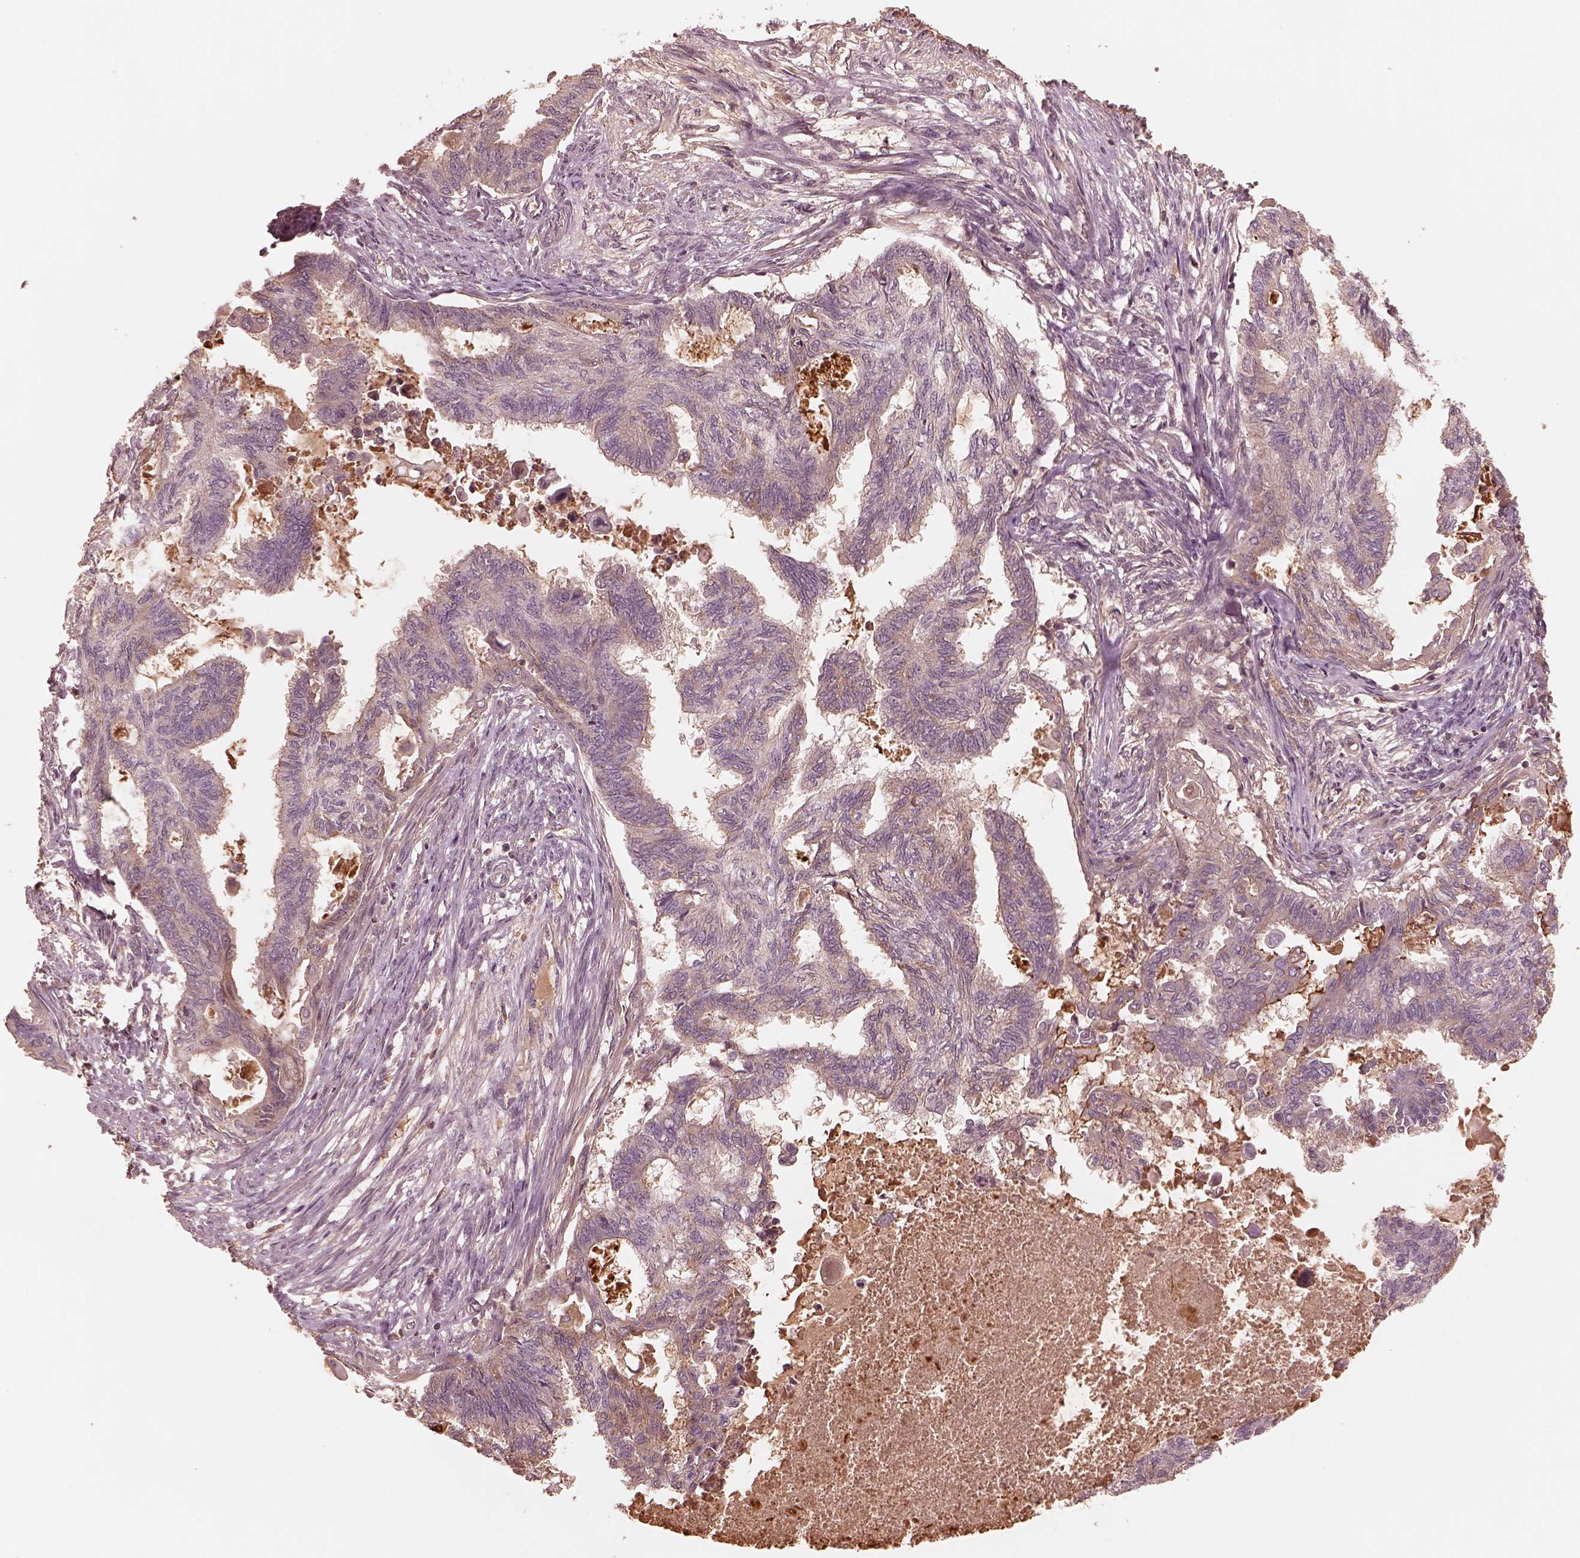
{"staining": {"intensity": "negative", "quantity": "none", "location": "none"}, "tissue": "endometrial cancer", "cell_type": "Tumor cells", "image_type": "cancer", "snomed": [{"axis": "morphology", "description": "Adenocarcinoma, NOS"}, {"axis": "topography", "description": "Endometrium"}], "caption": "IHC image of neoplastic tissue: adenocarcinoma (endometrial) stained with DAB shows no significant protein expression in tumor cells.", "gene": "TF", "patient": {"sex": "female", "age": 86}}